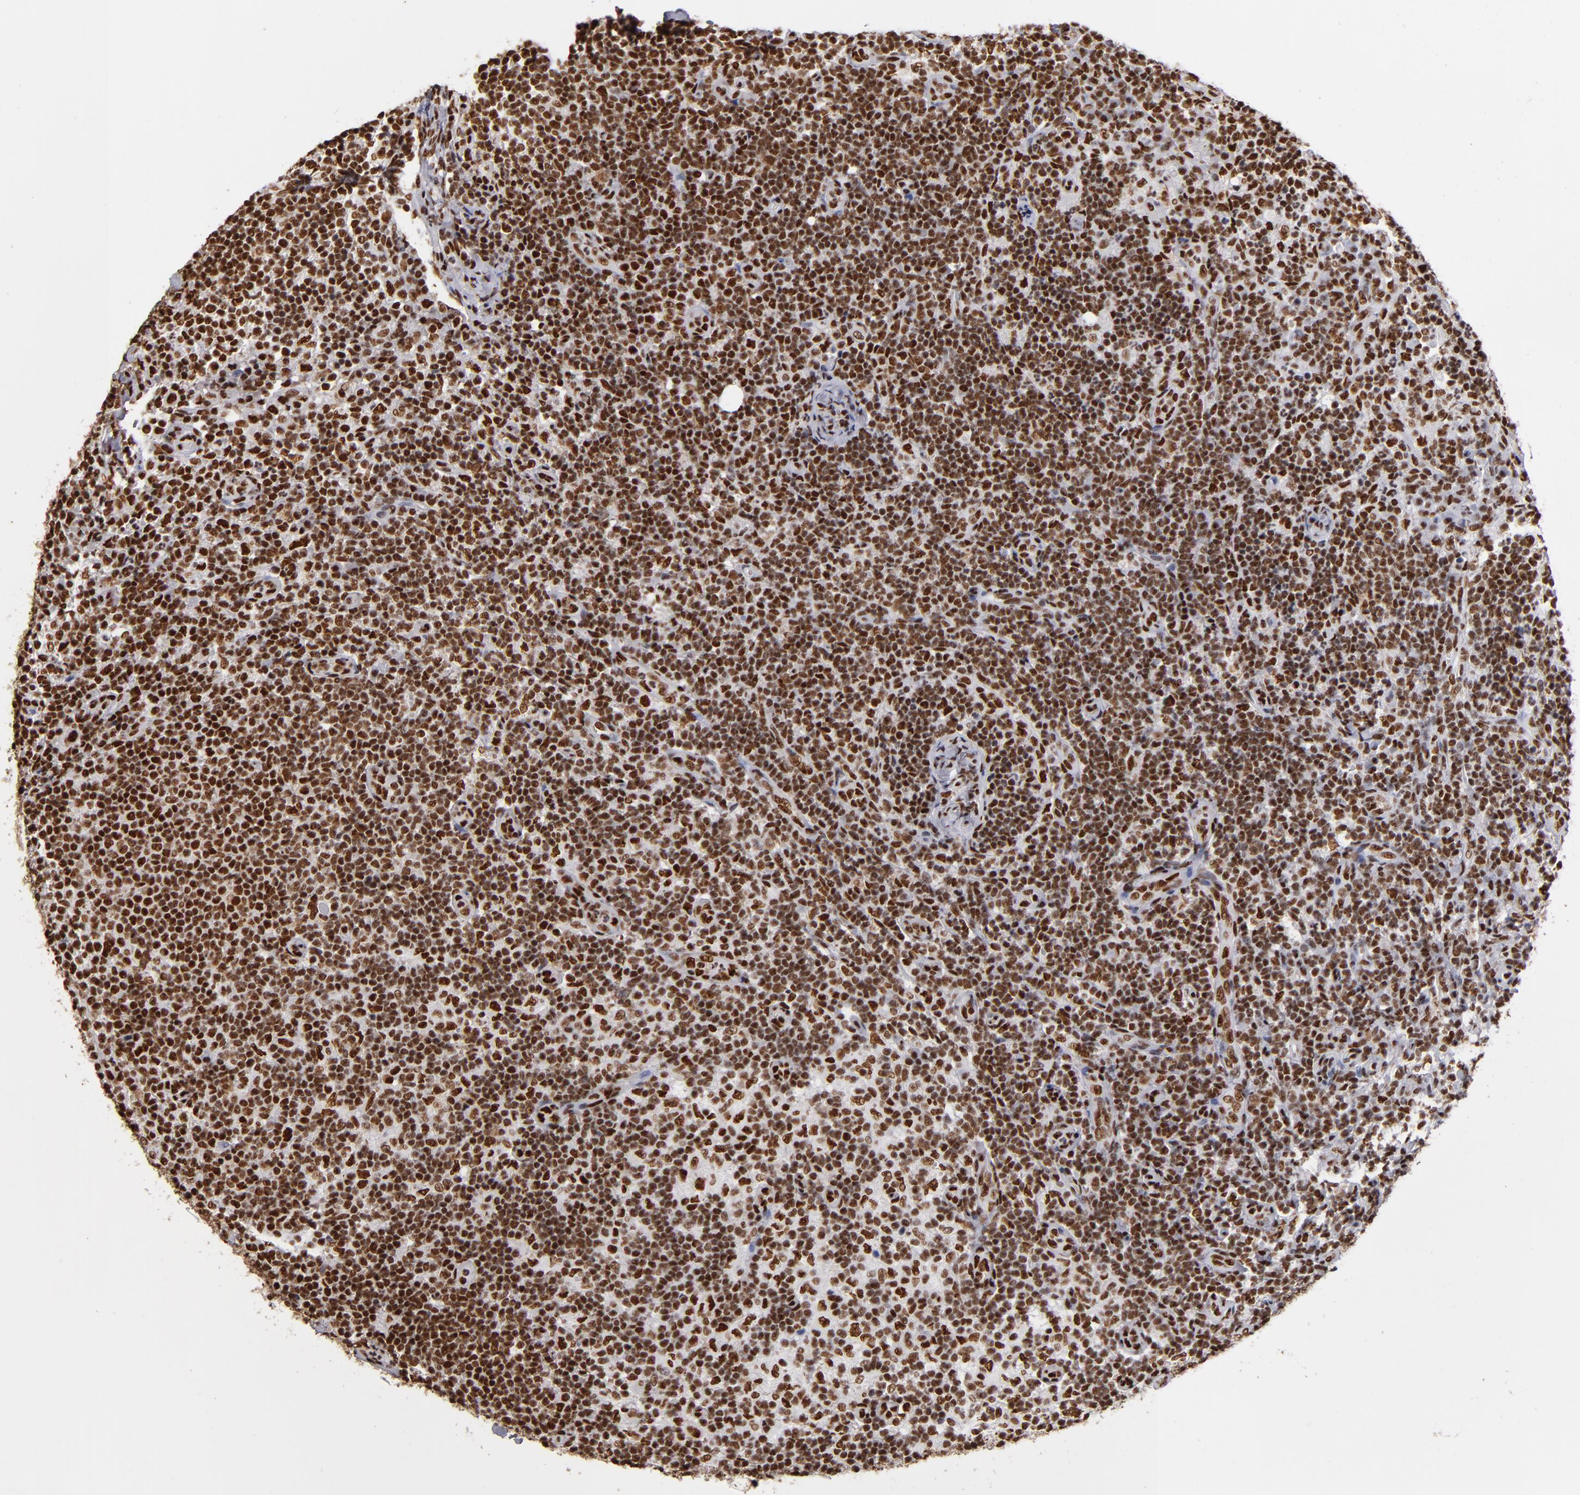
{"staining": {"intensity": "strong", "quantity": ">75%", "location": "nuclear"}, "tissue": "lymph node", "cell_type": "Germinal center cells", "image_type": "normal", "snomed": [{"axis": "morphology", "description": "Normal tissue, NOS"}, {"axis": "morphology", "description": "Inflammation, NOS"}, {"axis": "topography", "description": "Lymph node"}], "caption": "Immunohistochemical staining of benign human lymph node displays >75% levels of strong nuclear protein positivity in about >75% of germinal center cells. (brown staining indicates protein expression, while blue staining denotes nuclei).", "gene": "MRE11", "patient": {"sex": "male", "age": 46}}